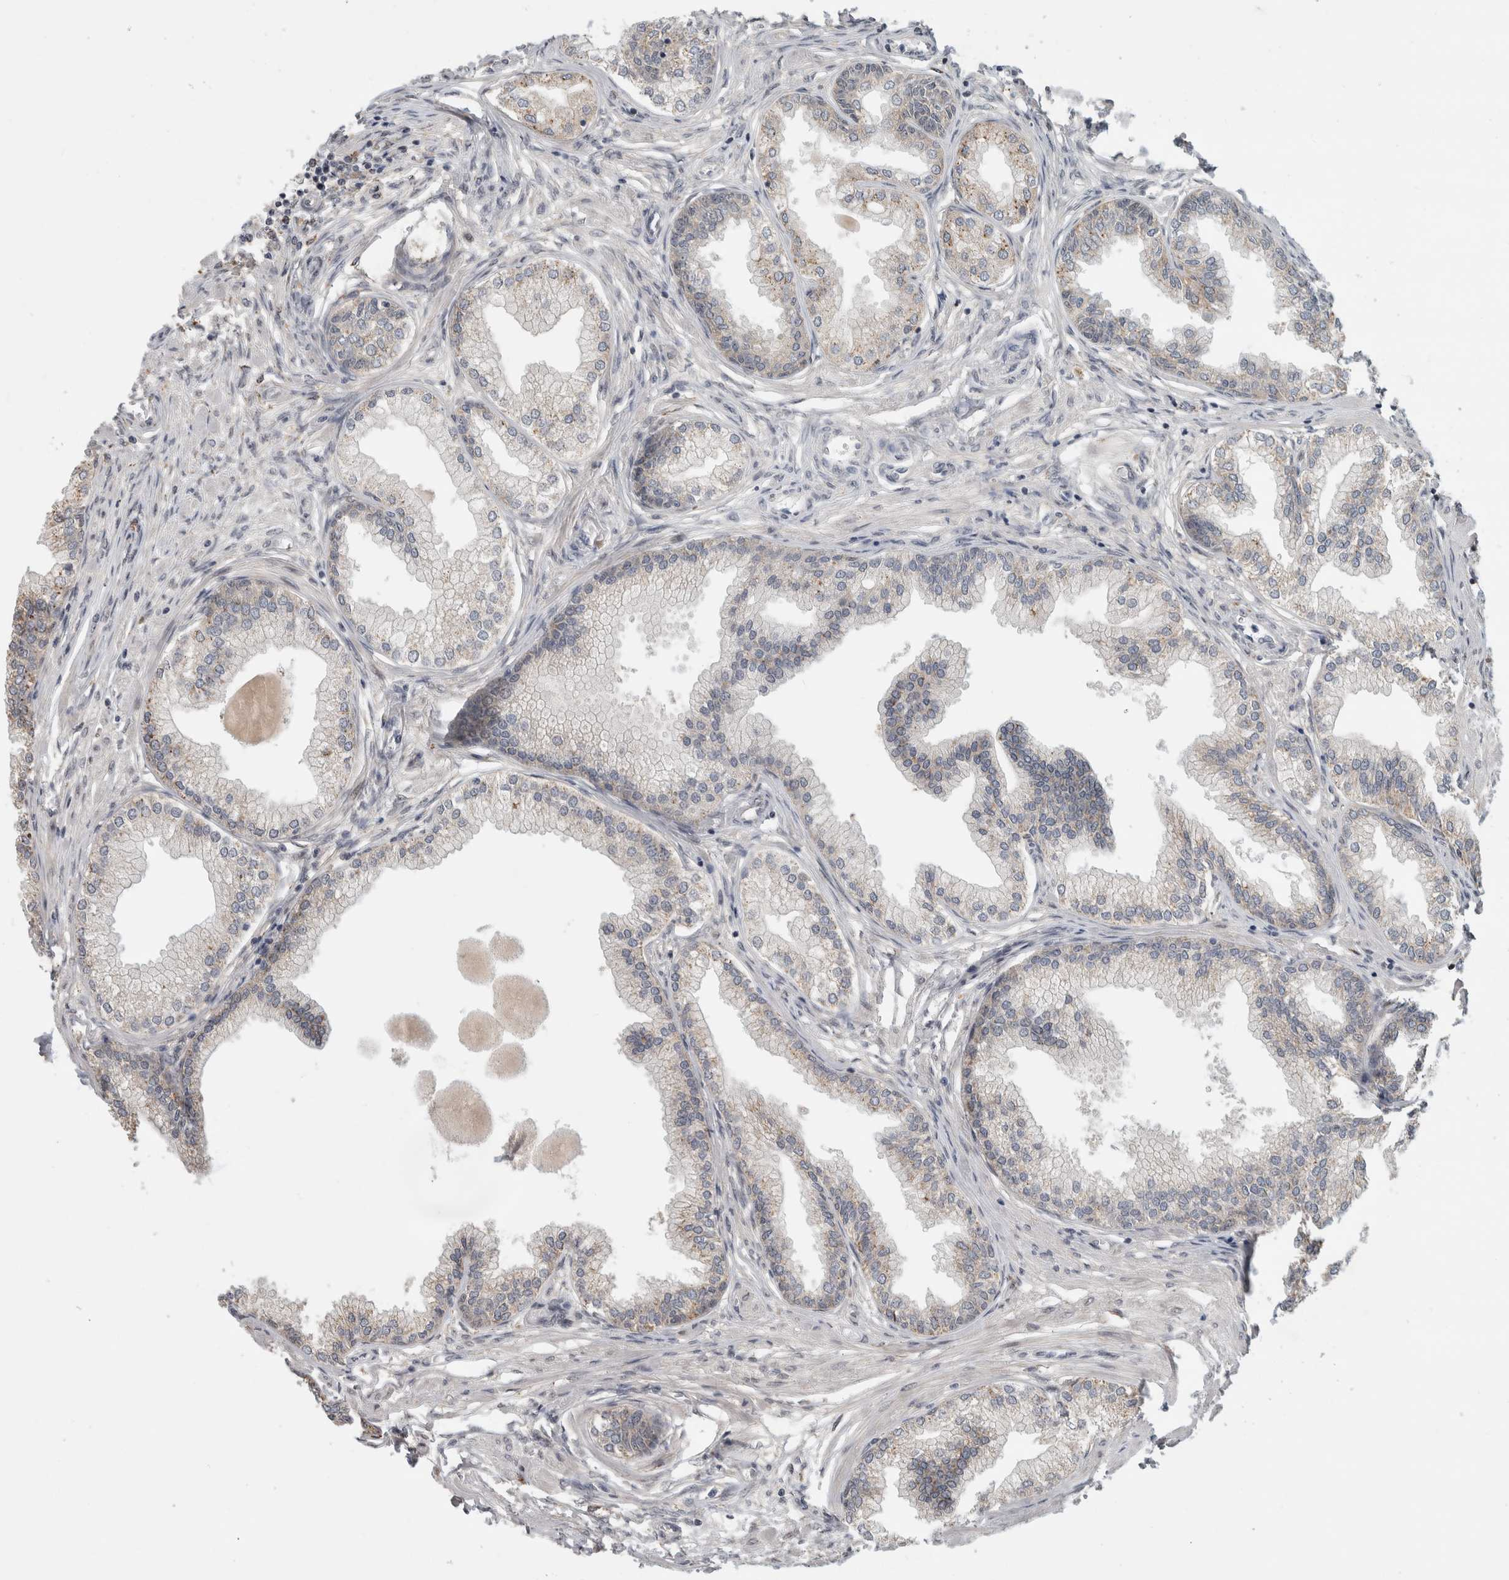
{"staining": {"intensity": "moderate", "quantity": "<25%", "location": "cytoplasmic/membranous,nuclear"}, "tissue": "prostate", "cell_type": "Glandular cells", "image_type": "normal", "snomed": [{"axis": "morphology", "description": "Normal tissue, NOS"}, {"axis": "morphology", "description": "Urothelial carcinoma, Low grade"}, {"axis": "topography", "description": "Urinary bladder"}, {"axis": "topography", "description": "Prostate"}], "caption": "Protein expression analysis of unremarkable prostate reveals moderate cytoplasmic/membranous,nuclear positivity in about <25% of glandular cells. (IHC, brightfield microscopy, high magnification).", "gene": "NAB2", "patient": {"sex": "male", "age": 60}}